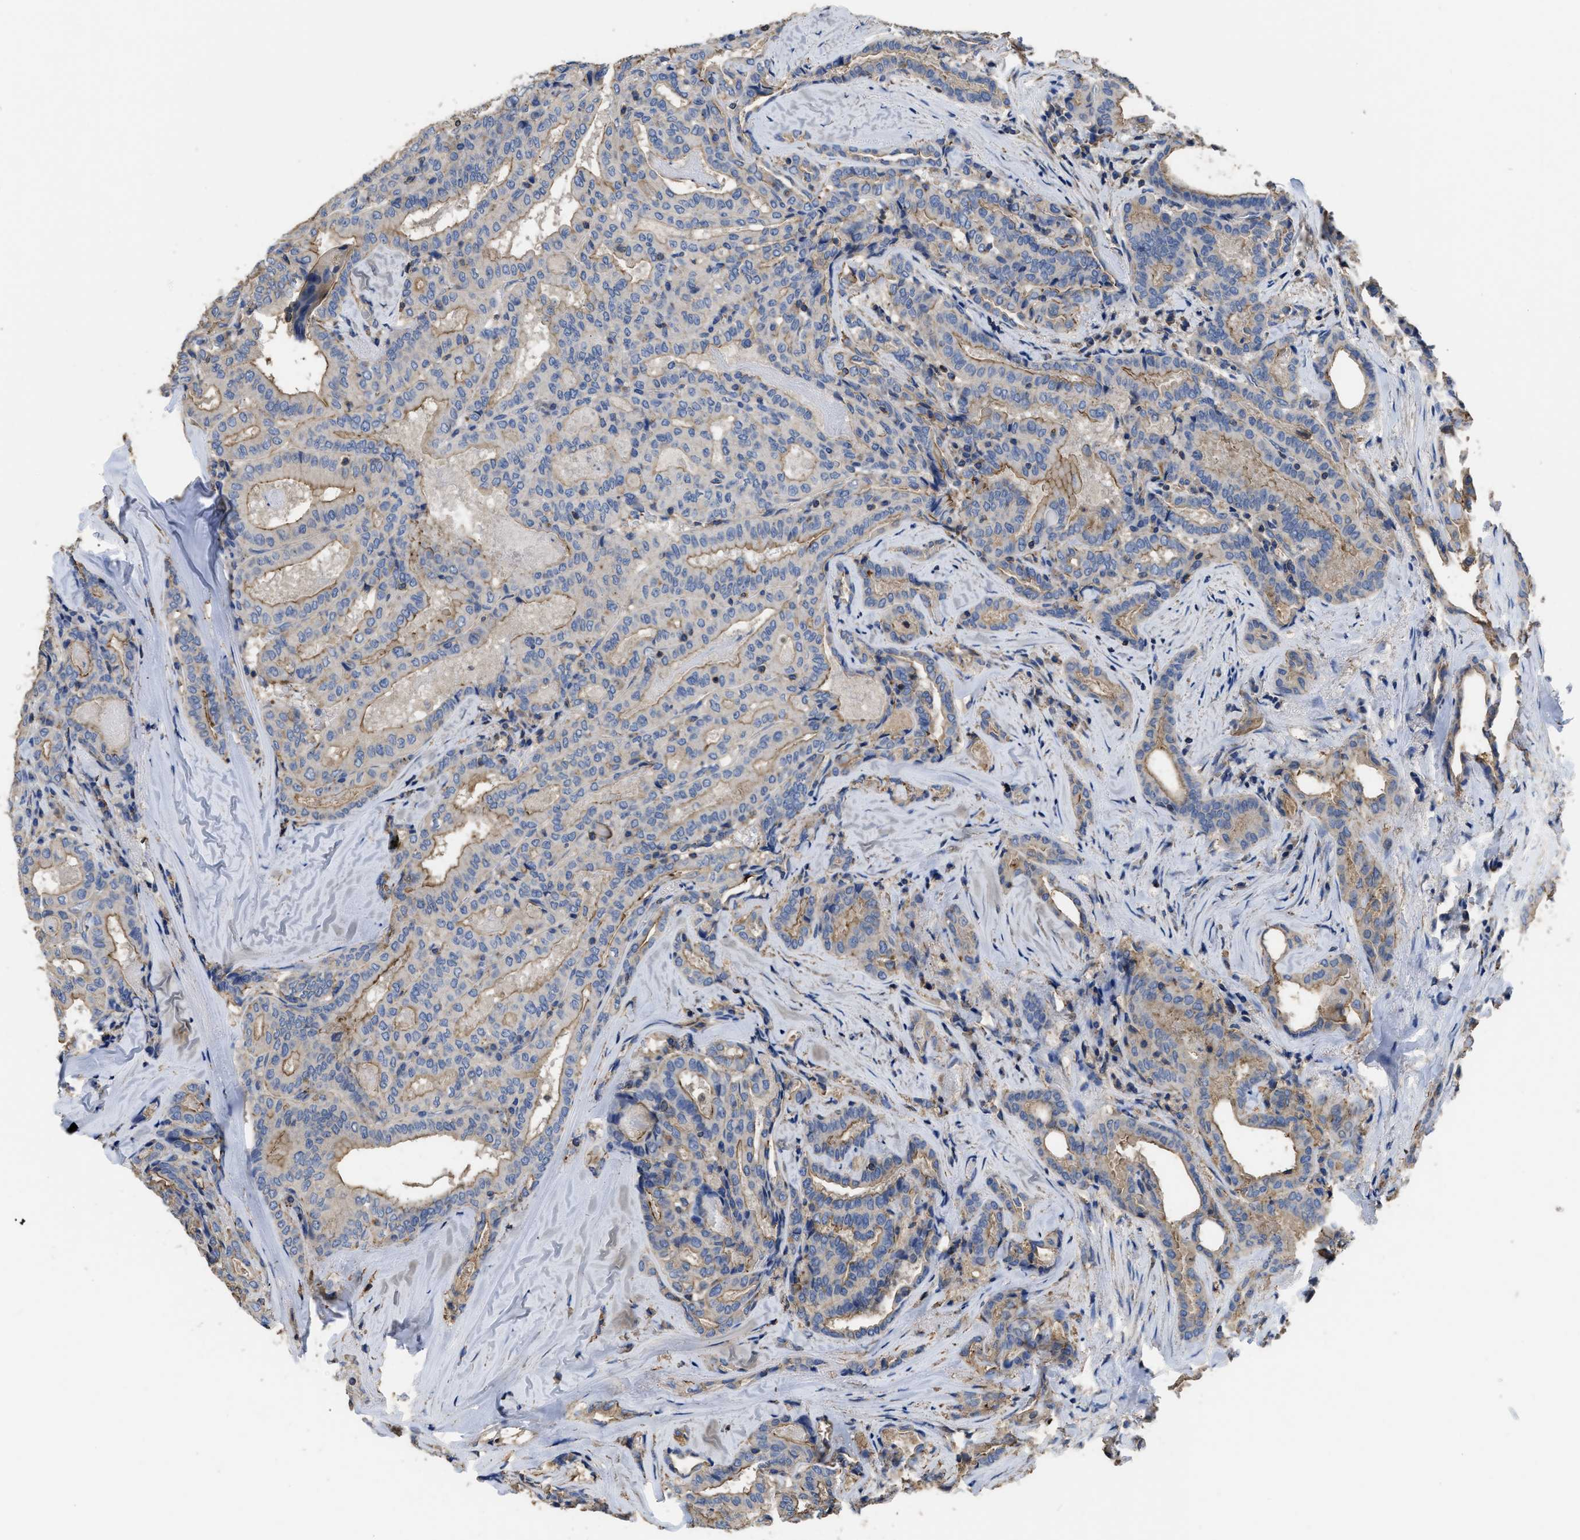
{"staining": {"intensity": "weak", "quantity": "25%-75%", "location": "cytoplasmic/membranous"}, "tissue": "thyroid cancer", "cell_type": "Tumor cells", "image_type": "cancer", "snomed": [{"axis": "morphology", "description": "Papillary adenocarcinoma, NOS"}, {"axis": "topography", "description": "Thyroid gland"}], "caption": "Protein analysis of papillary adenocarcinoma (thyroid) tissue exhibits weak cytoplasmic/membranous expression in about 25%-75% of tumor cells.", "gene": "USP4", "patient": {"sex": "female", "age": 42}}